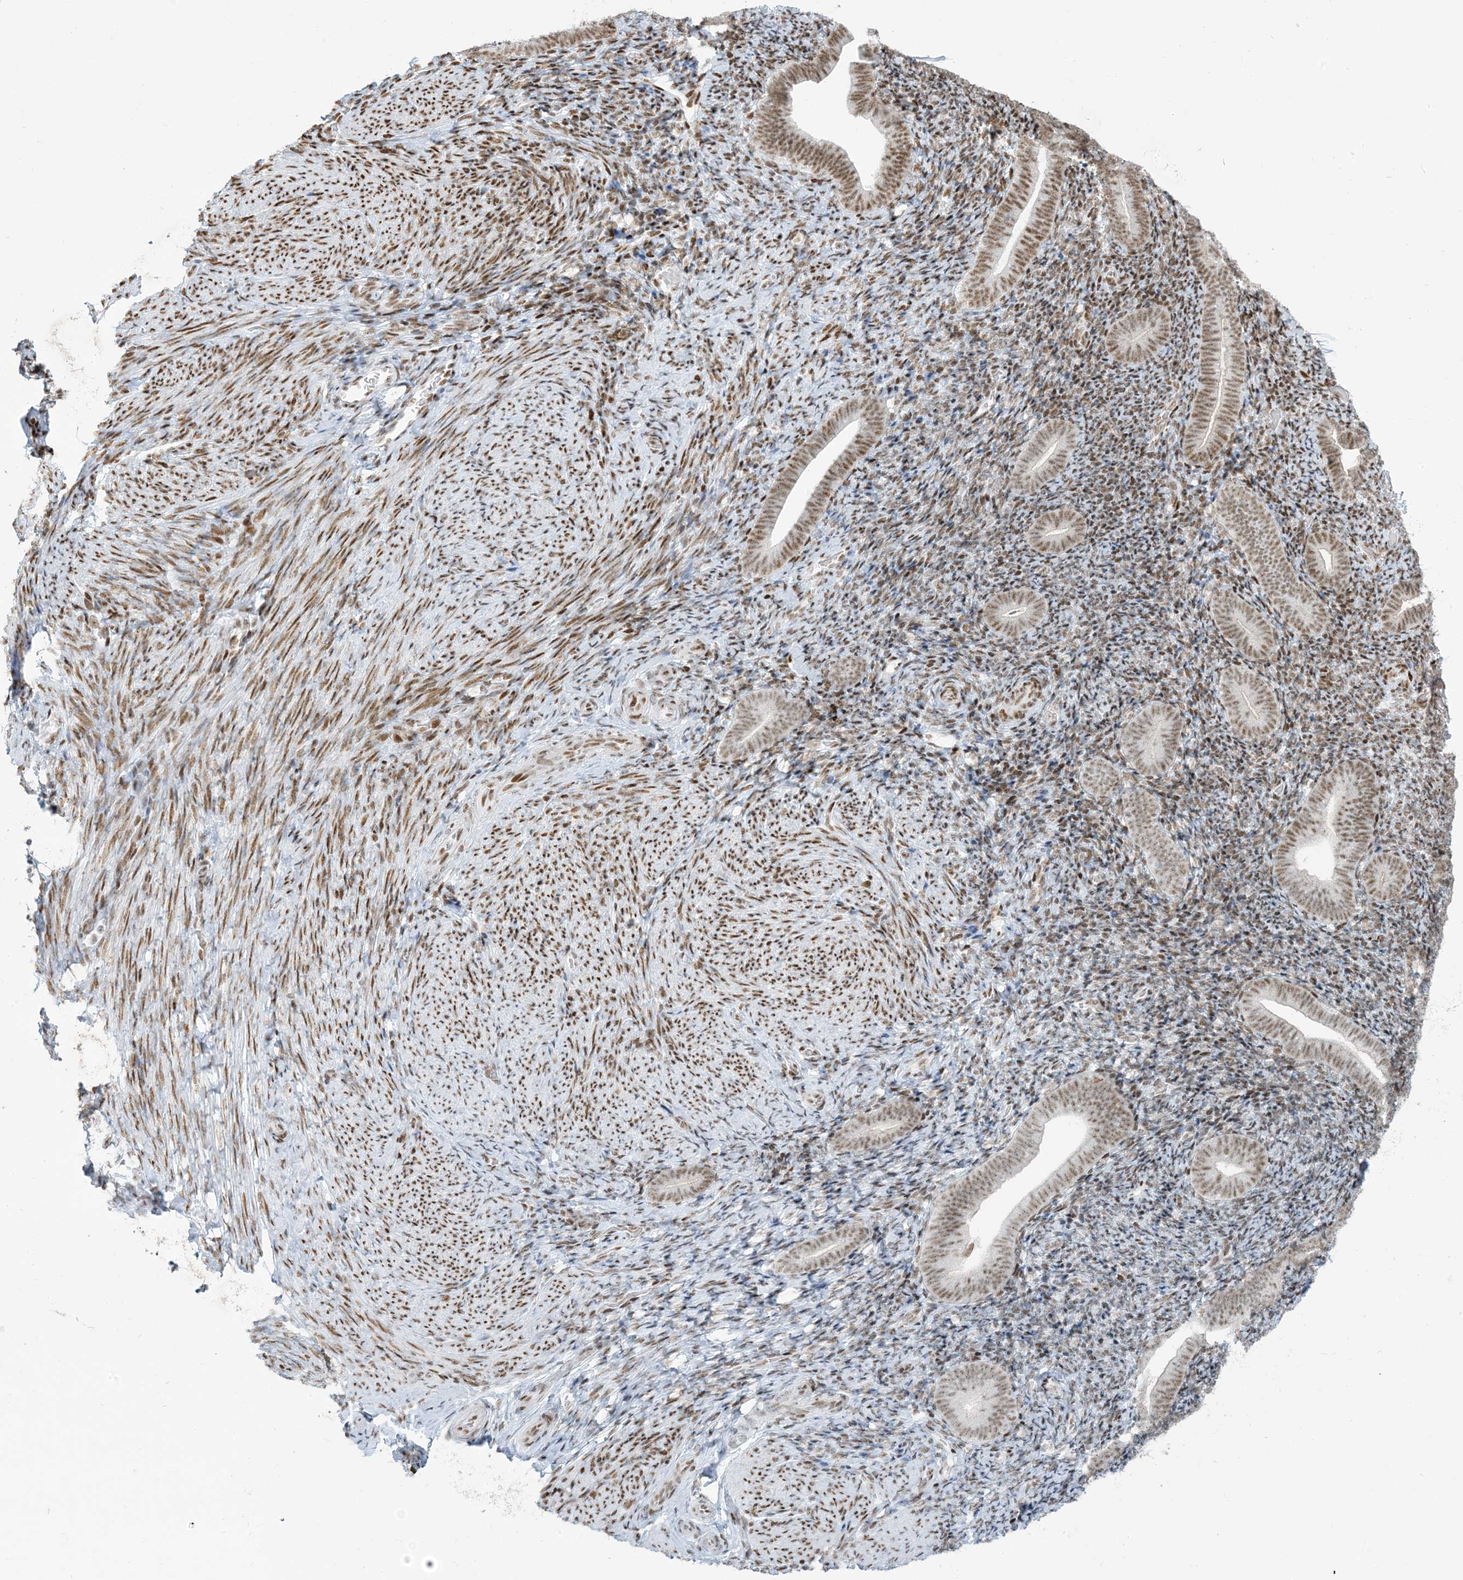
{"staining": {"intensity": "moderate", "quantity": ">75%", "location": "nuclear"}, "tissue": "endometrium", "cell_type": "Cells in endometrial stroma", "image_type": "normal", "snomed": [{"axis": "morphology", "description": "Normal tissue, NOS"}, {"axis": "topography", "description": "Endometrium"}], "caption": "Moderate nuclear protein positivity is identified in about >75% of cells in endometrial stroma in endometrium.", "gene": "STAG1", "patient": {"sex": "female", "age": 51}}